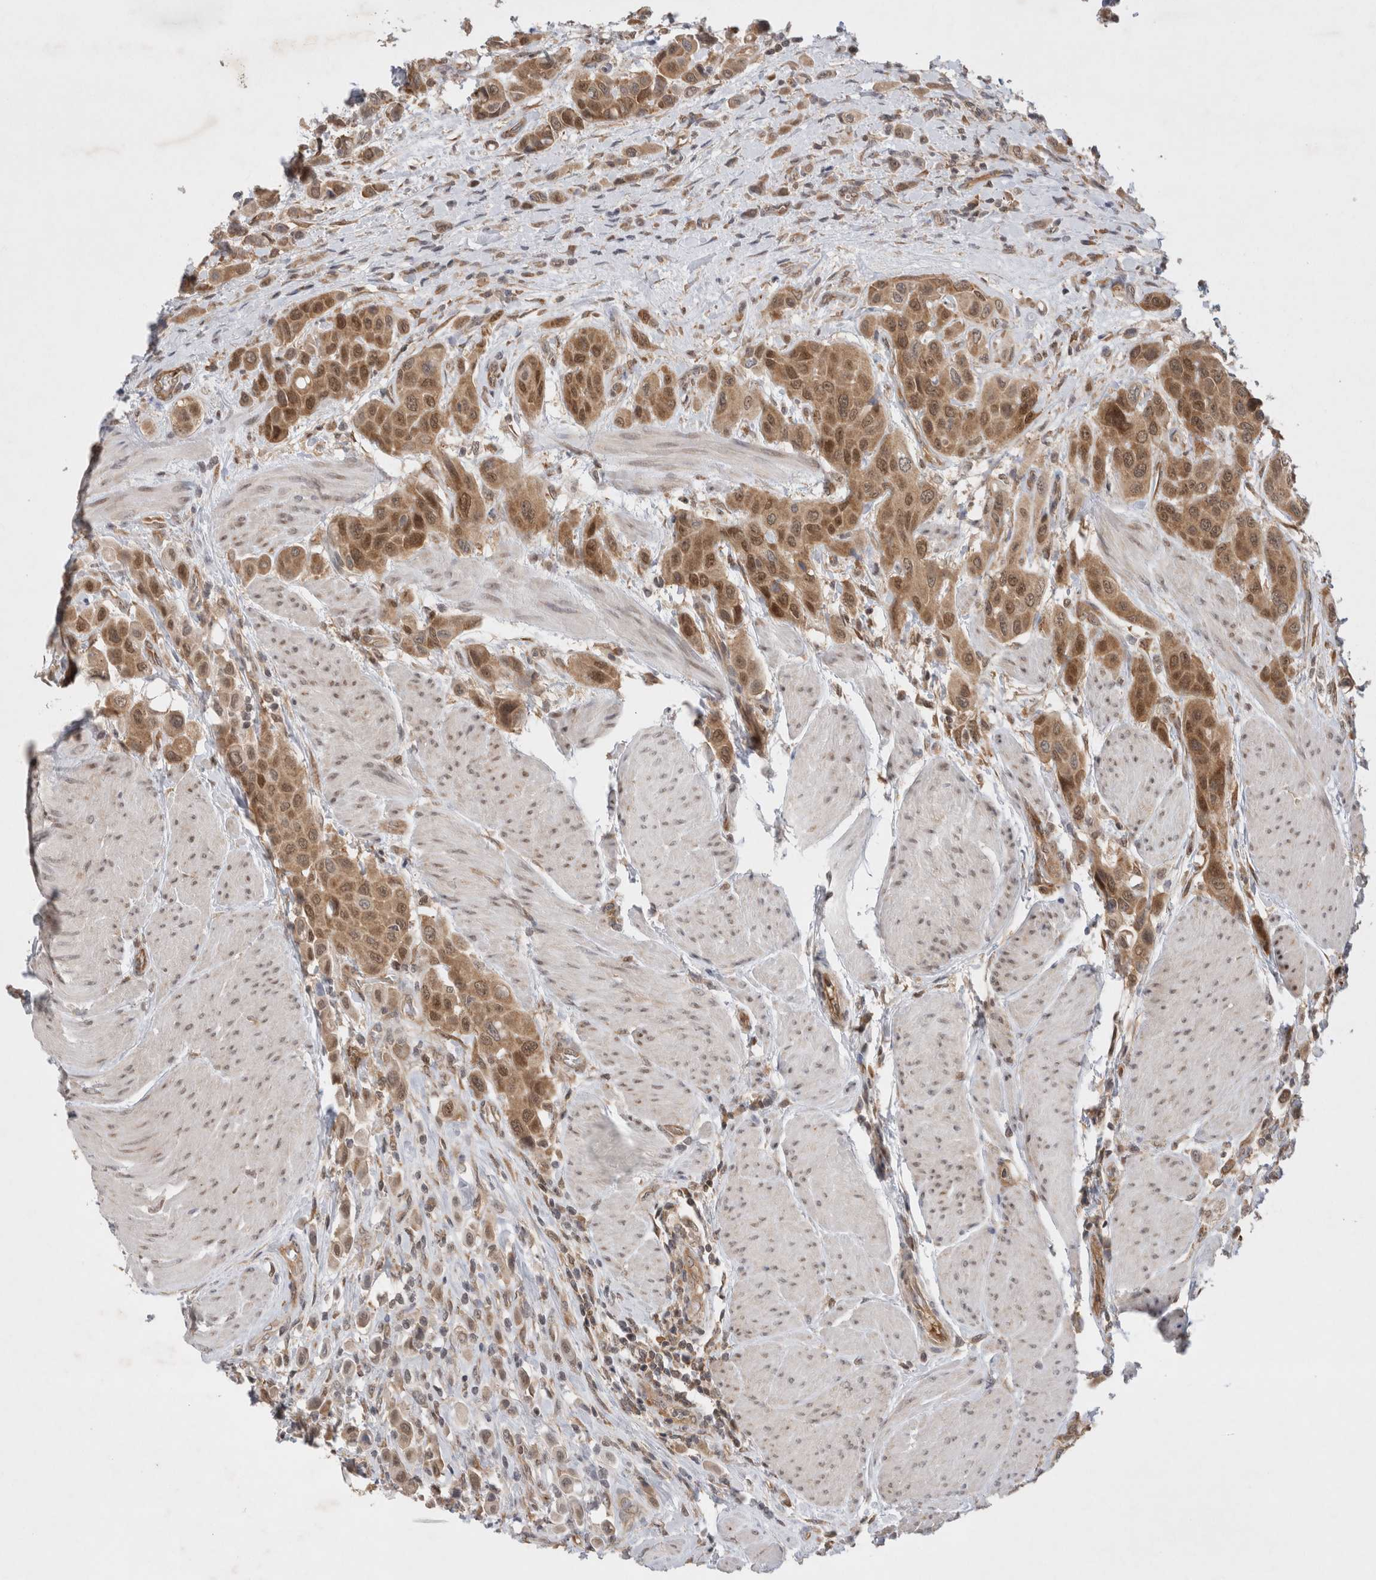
{"staining": {"intensity": "moderate", "quantity": ">75%", "location": "cytoplasmic/membranous,nuclear"}, "tissue": "urothelial cancer", "cell_type": "Tumor cells", "image_type": "cancer", "snomed": [{"axis": "morphology", "description": "Urothelial carcinoma, High grade"}, {"axis": "topography", "description": "Urinary bladder"}], "caption": "About >75% of tumor cells in human urothelial carcinoma (high-grade) demonstrate moderate cytoplasmic/membranous and nuclear protein expression as visualized by brown immunohistochemical staining.", "gene": "EIF3E", "patient": {"sex": "male", "age": 50}}